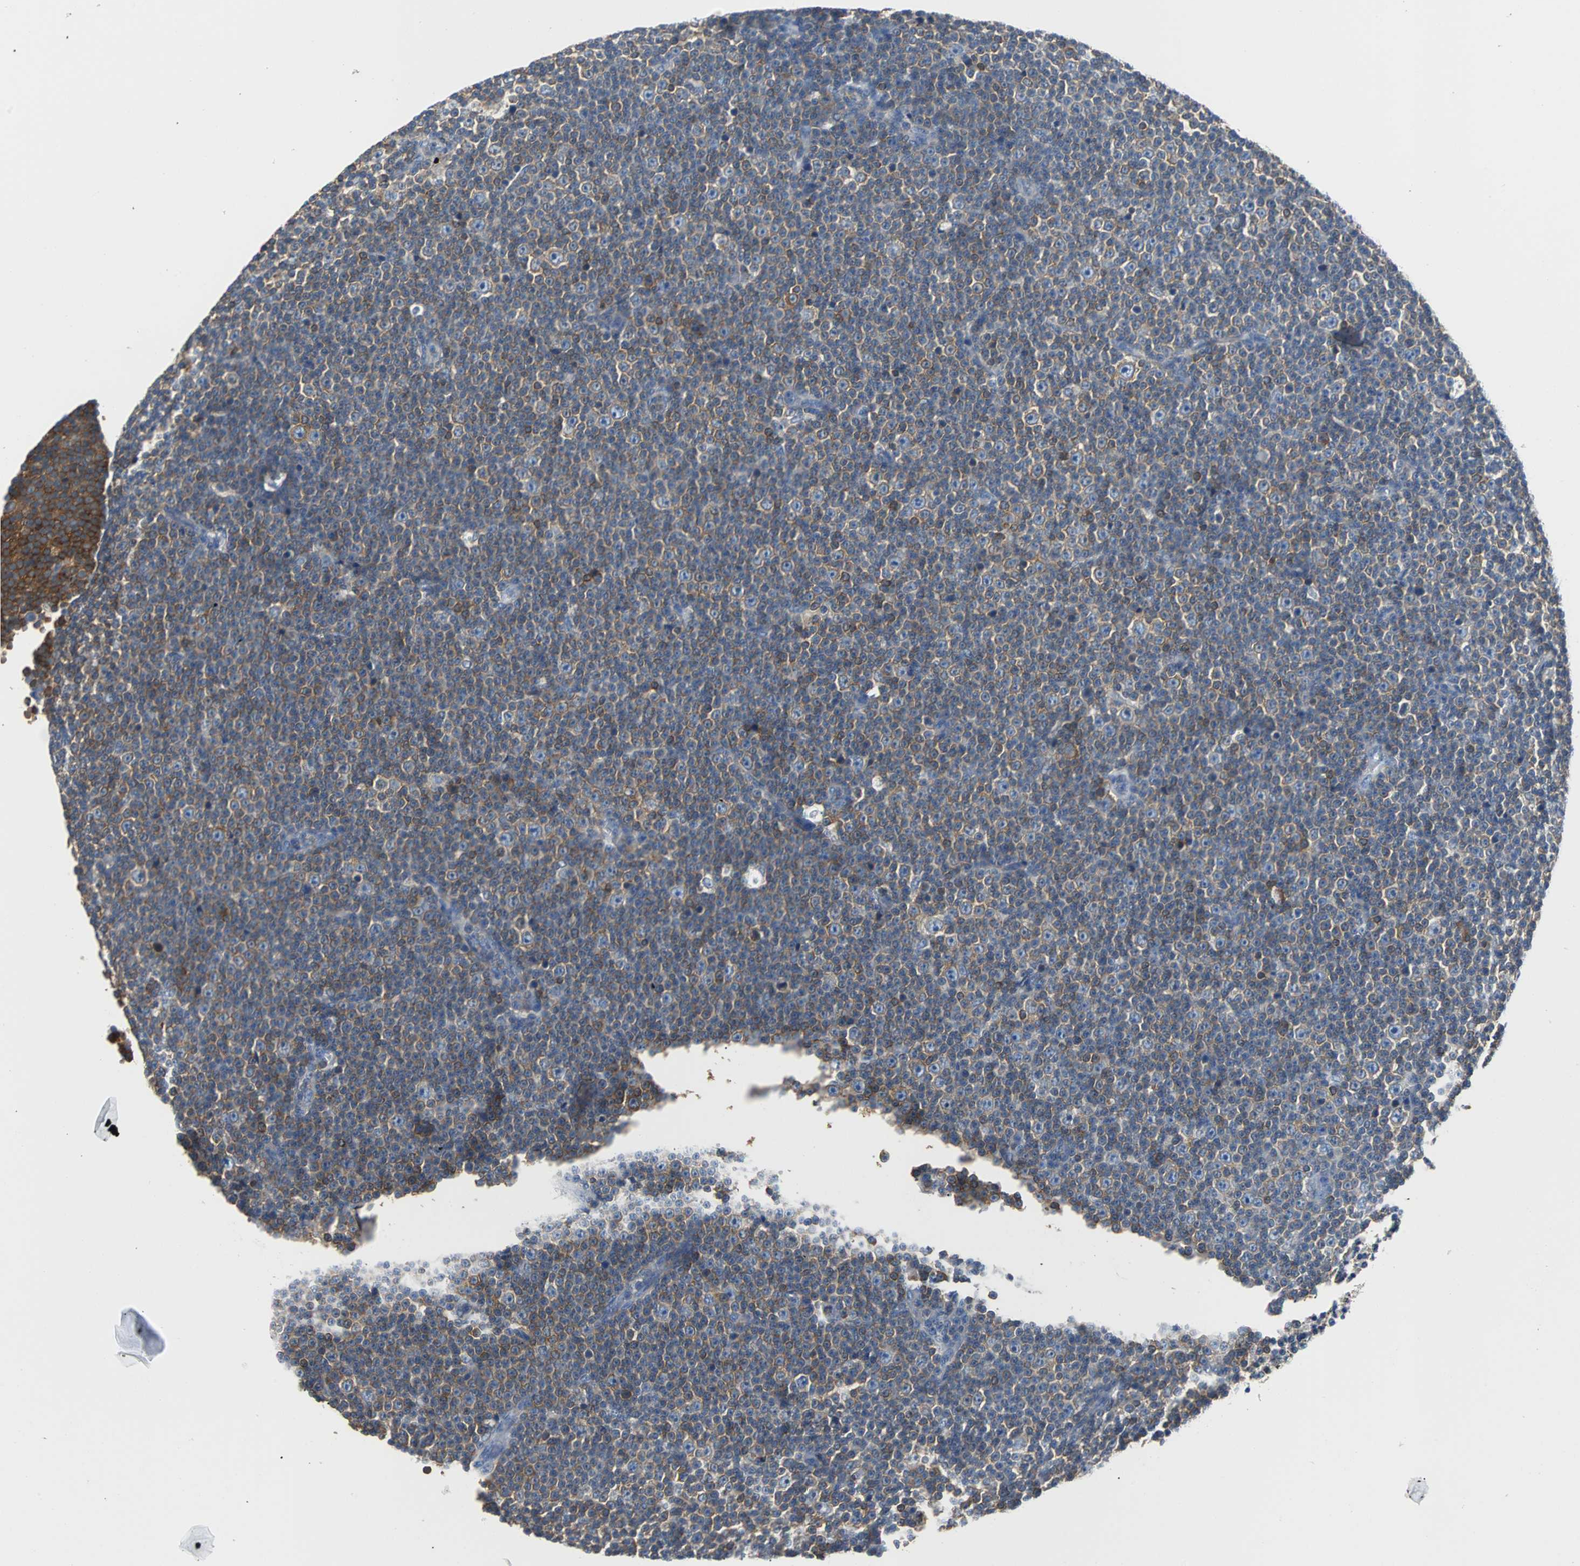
{"staining": {"intensity": "weak", "quantity": "<25%", "location": "cytoplasmic/membranous"}, "tissue": "lymphoma", "cell_type": "Tumor cells", "image_type": "cancer", "snomed": [{"axis": "morphology", "description": "Malignant lymphoma, non-Hodgkin's type, Low grade"}, {"axis": "topography", "description": "Lymph node"}], "caption": "A high-resolution photomicrograph shows IHC staining of low-grade malignant lymphoma, non-Hodgkin's type, which exhibits no significant positivity in tumor cells.", "gene": "TSC22D4", "patient": {"sex": "female", "age": 67}}